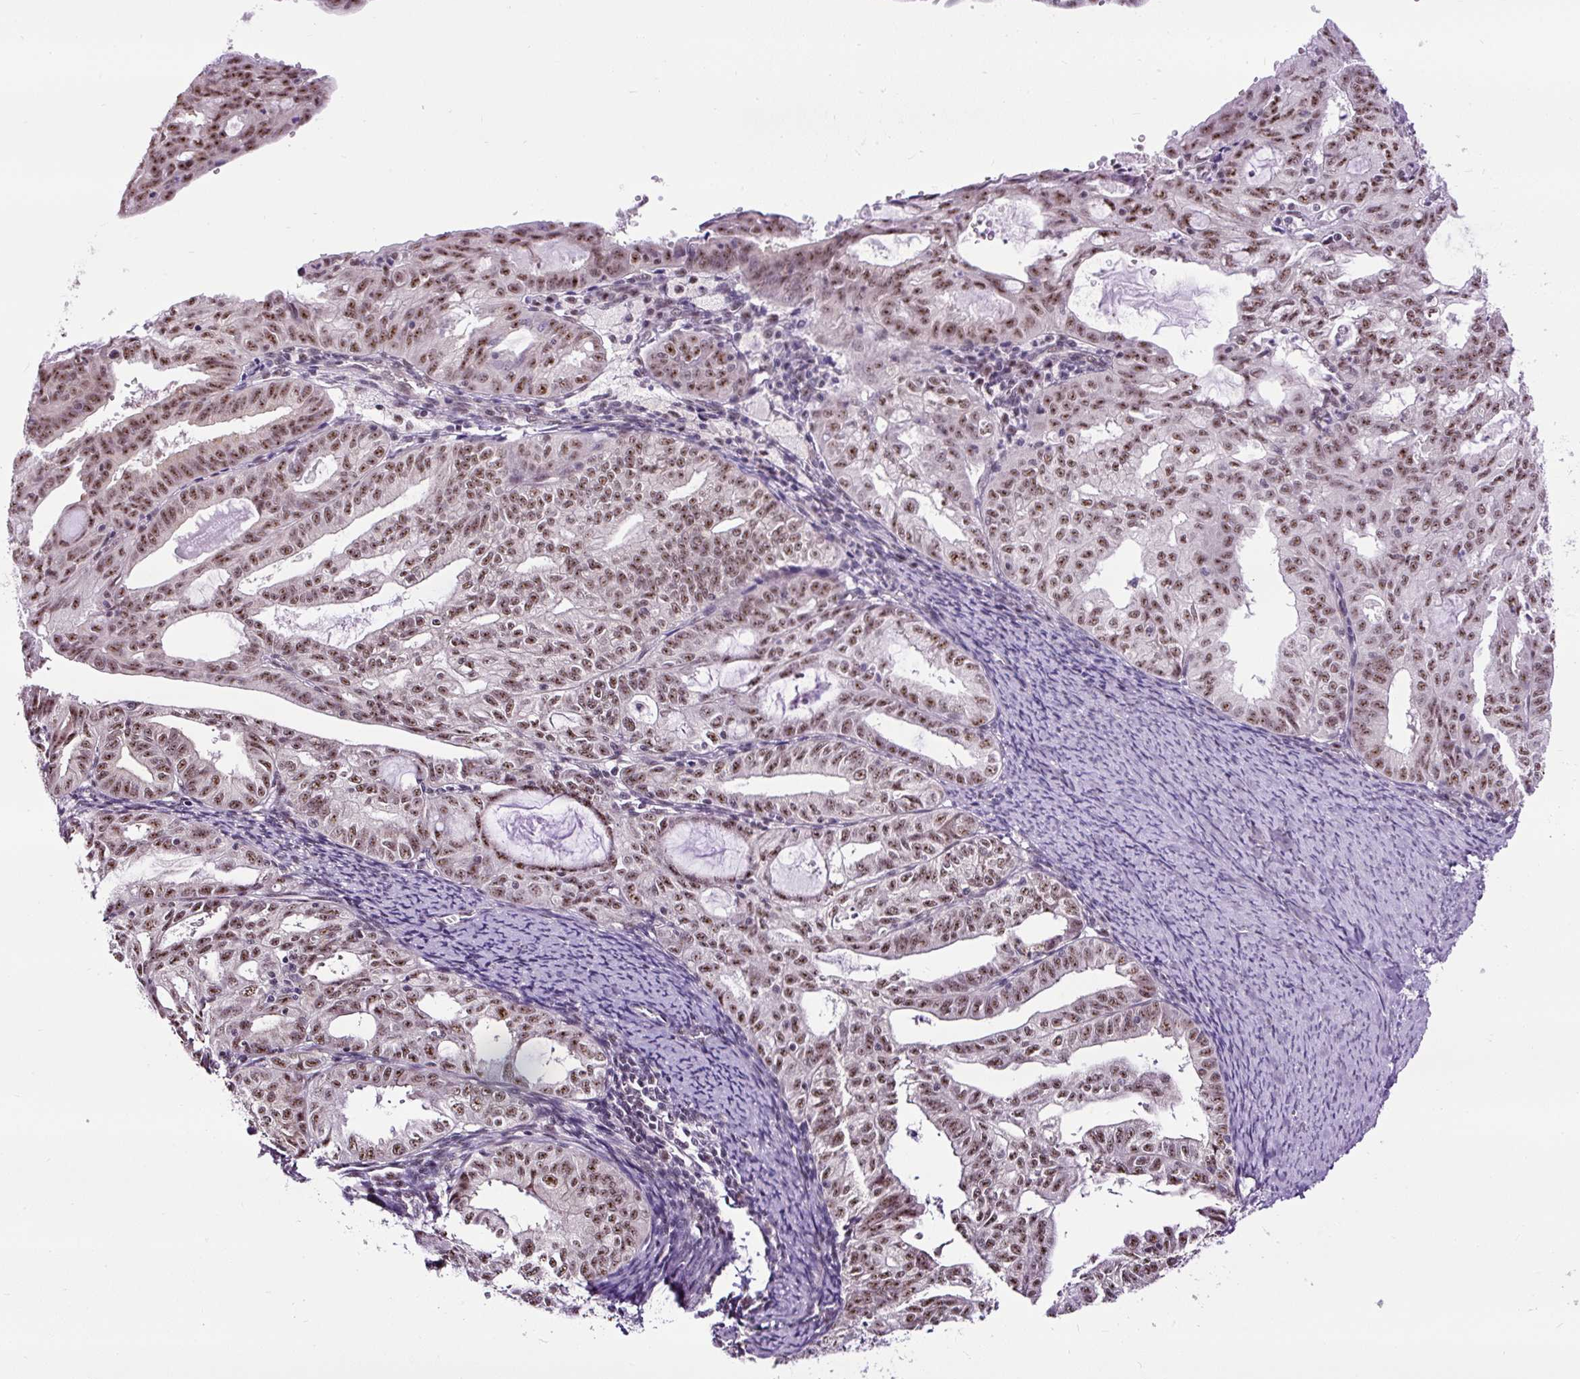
{"staining": {"intensity": "moderate", "quantity": "25%-75%", "location": "nuclear"}, "tissue": "endometrial cancer", "cell_type": "Tumor cells", "image_type": "cancer", "snomed": [{"axis": "morphology", "description": "Adenocarcinoma, NOS"}, {"axis": "topography", "description": "Endometrium"}], "caption": "Endometrial adenocarcinoma was stained to show a protein in brown. There is medium levels of moderate nuclear staining in approximately 25%-75% of tumor cells.", "gene": "SMC5", "patient": {"sex": "female", "age": 70}}